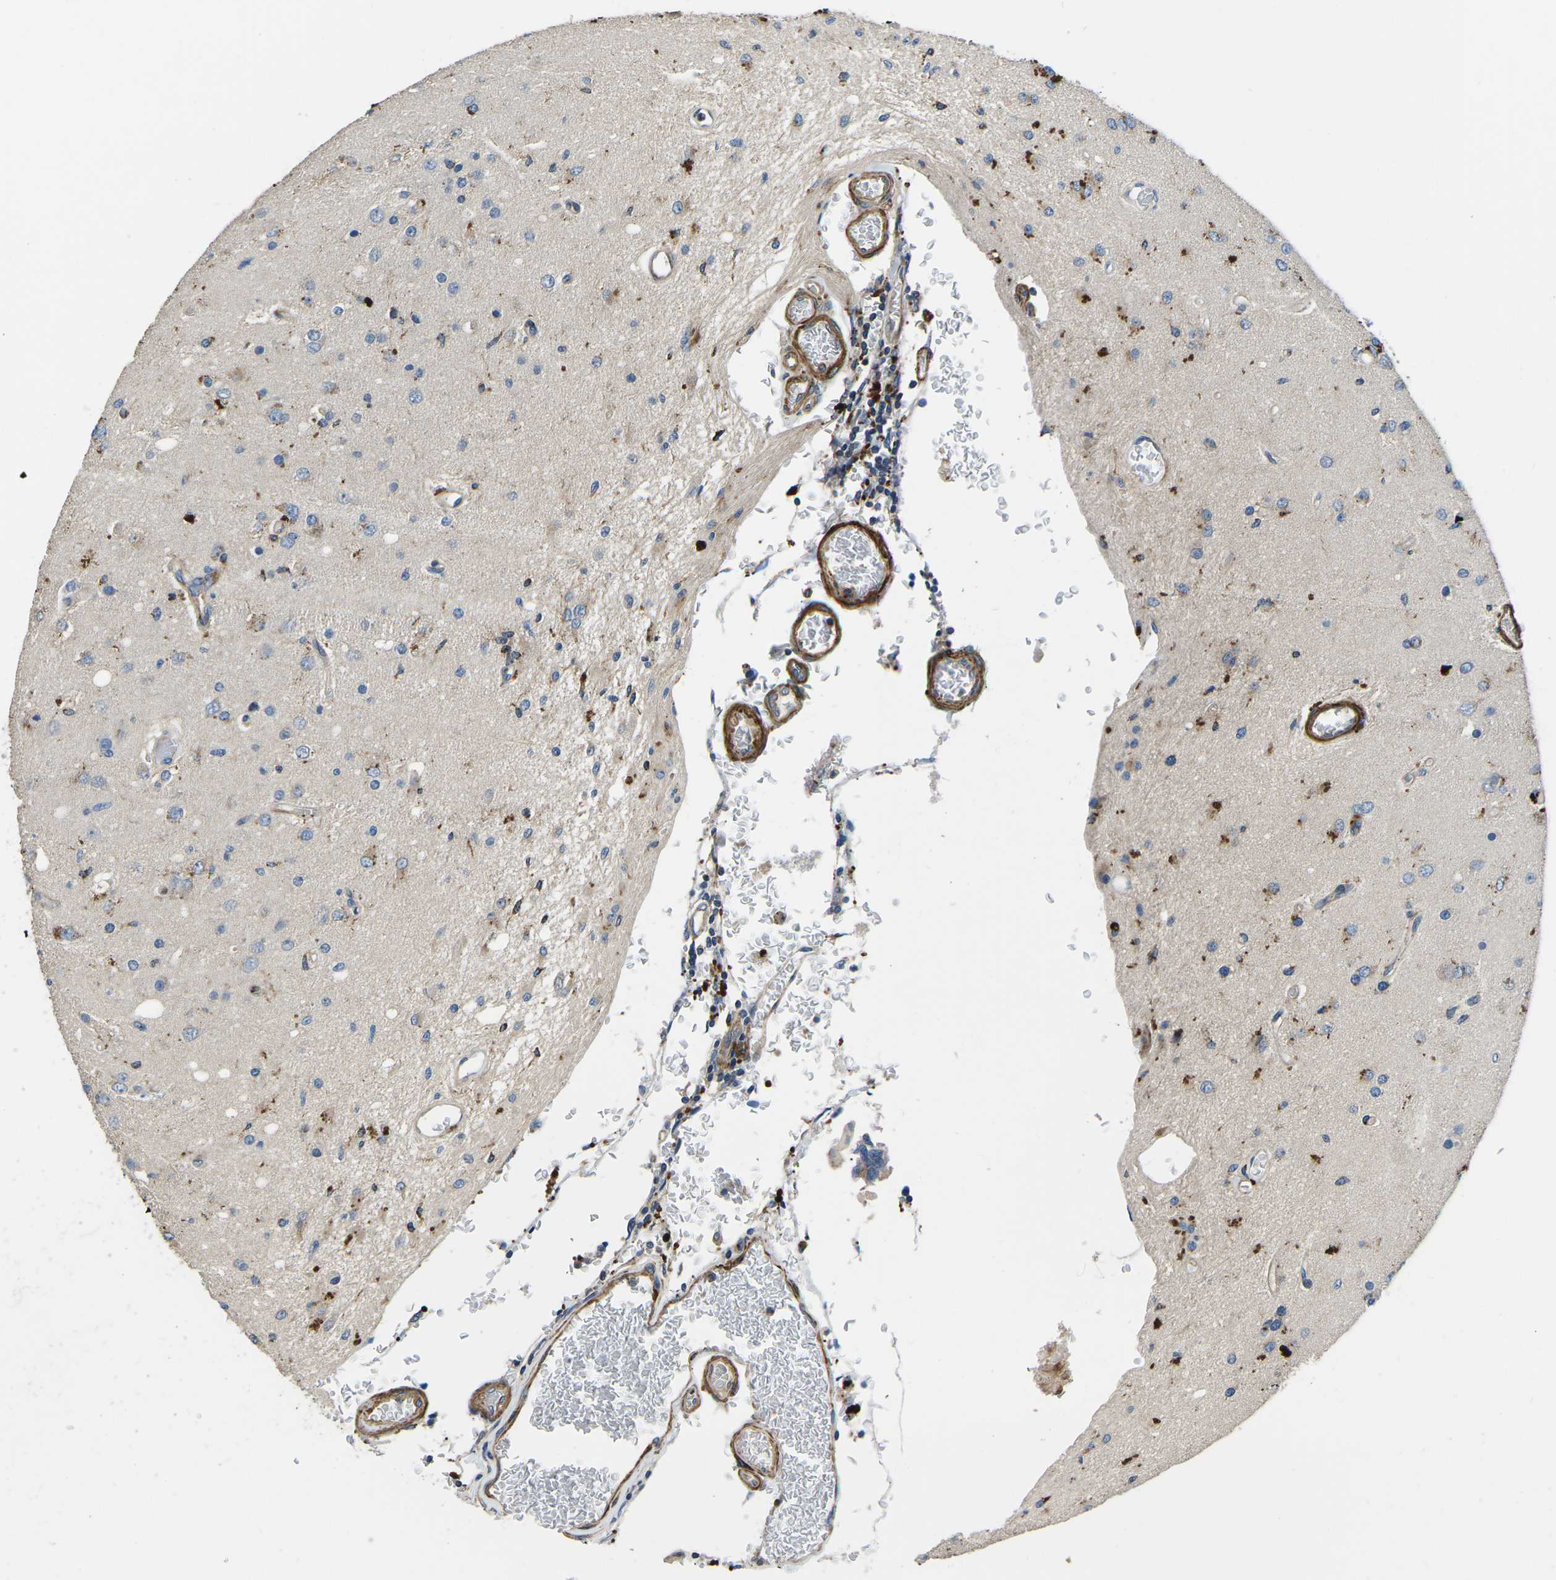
{"staining": {"intensity": "moderate", "quantity": "<25%", "location": "cytoplasmic/membranous"}, "tissue": "glioma", "cell_type": "Tumor cells", "image_type": "cancer", "snomed": [{"axis": "morphology", "description": "Normal tissue, NOS"}, {"axis": "morphology", "description": "Glioma, malignant, High grade"}, {"axis": "topography", "description": "Cerebral cortex"}], "caption": "High-magnification brightfield microscopy of malignant high-grade glioma stained with DAB (3,3'-diaminobenzidine) (brown) and counterstained with hematoxylin (blue). tumor cells exhibit moderate cytoplasmic/membranous staining is appreciated in approximately<25% of cells. (Stains: DAB (3,3'-diaminobenzidine) in brown, nuclei in blue, Microscopy: brightfield microscopy at high magnification).", "gene": "KCNJ15", "patient": {"sex": "male", "age": 77}}